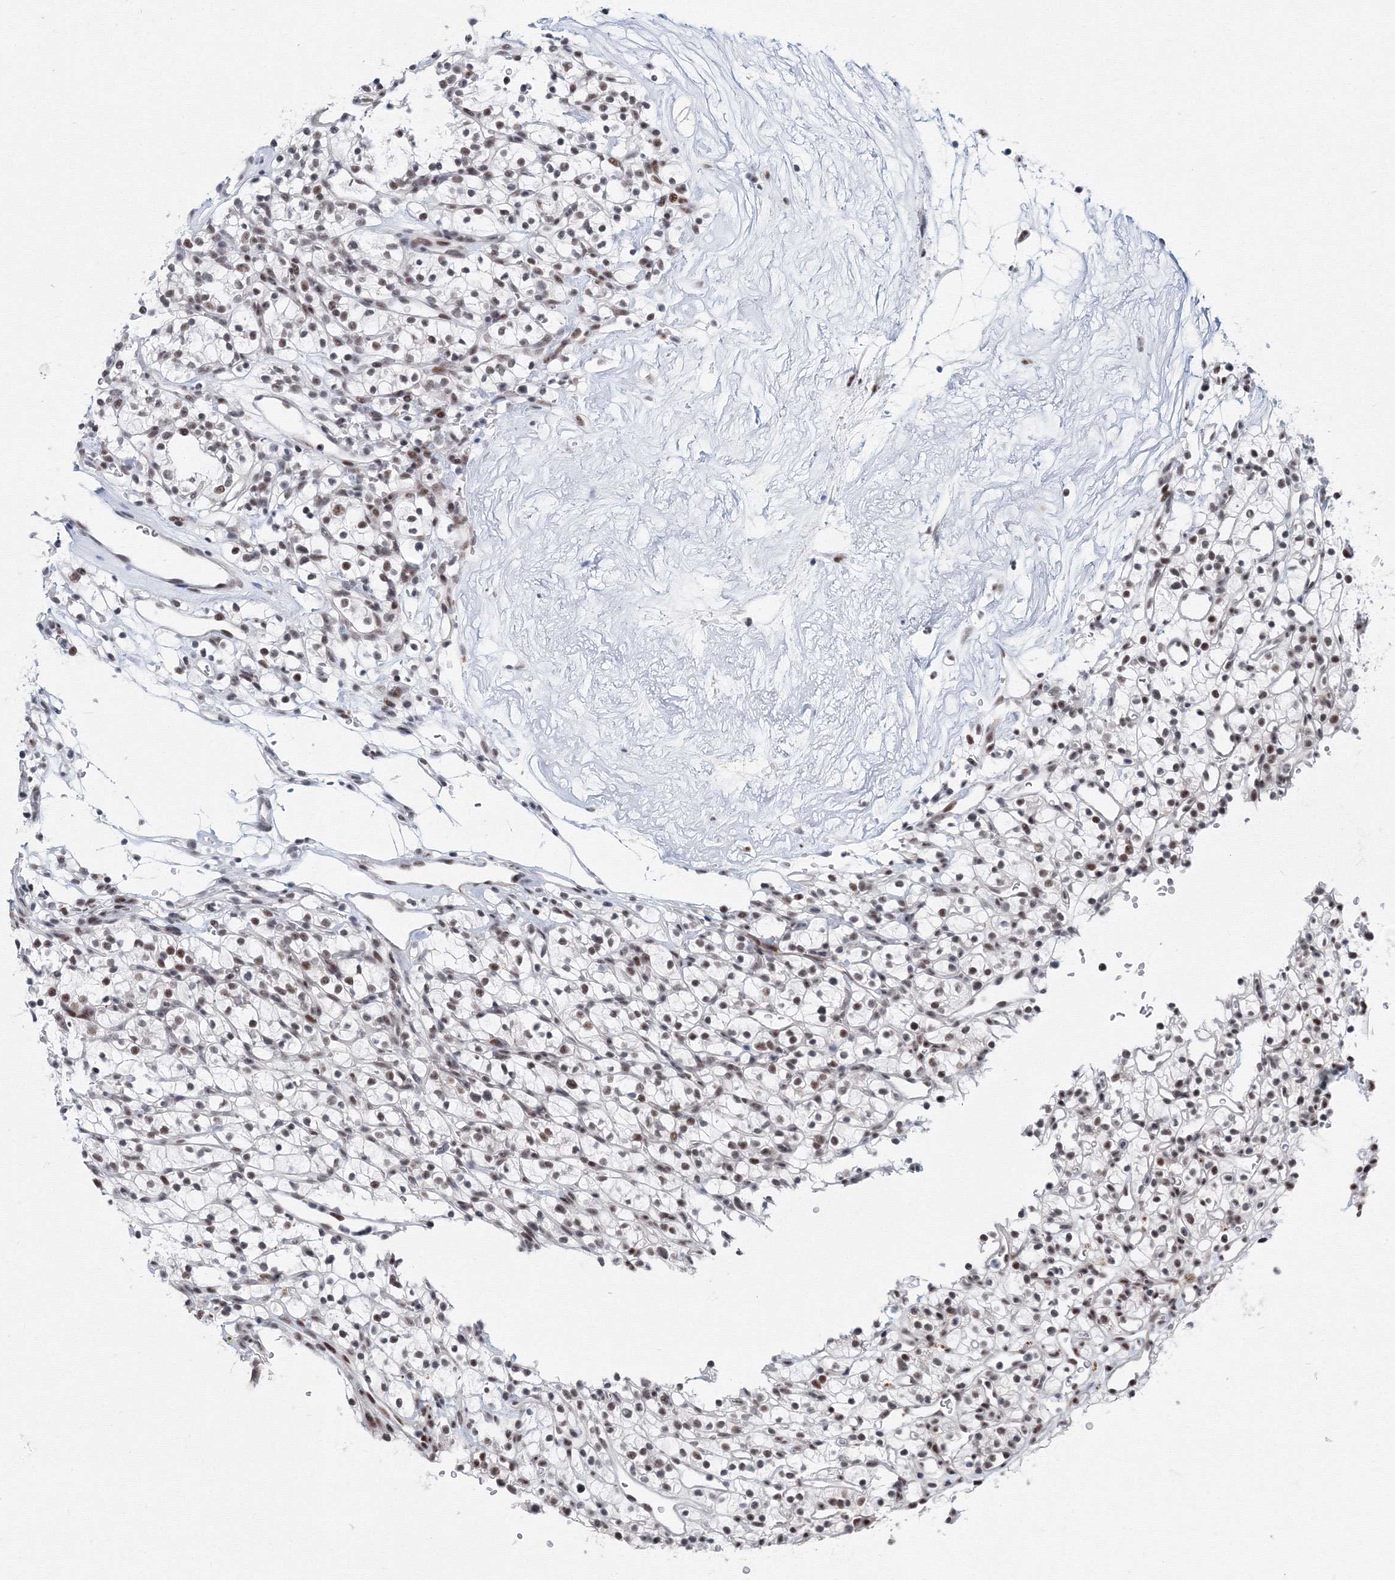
{"staining": {"intensity": "moderate", "quantity": ">75%", "location": "nuclear"}, "tissue": "renal cancer", "cell_type": "Tumor cells", "image_type": "cancer", "snomed": [{"axis": "morphology", "description": "Adenocarcinoma, NOS"}, {"axis": "topography", "description": "Kidney"}], "caption": "High-magnification brightfield microscopy of adenocarcinoma (renal) stained with DAB (brown) and counterstained with hematoxylin (blue). tumor cells exhibit moderate nuclear staining is present in approximately>75% of cells. The staining is performed using DAB brown chromogen to label protein expression. The nuclei are counter-stained blue using hematoxylin.", "gene": "SF3B6", "patient": {"sex": "female", "age": 57}}